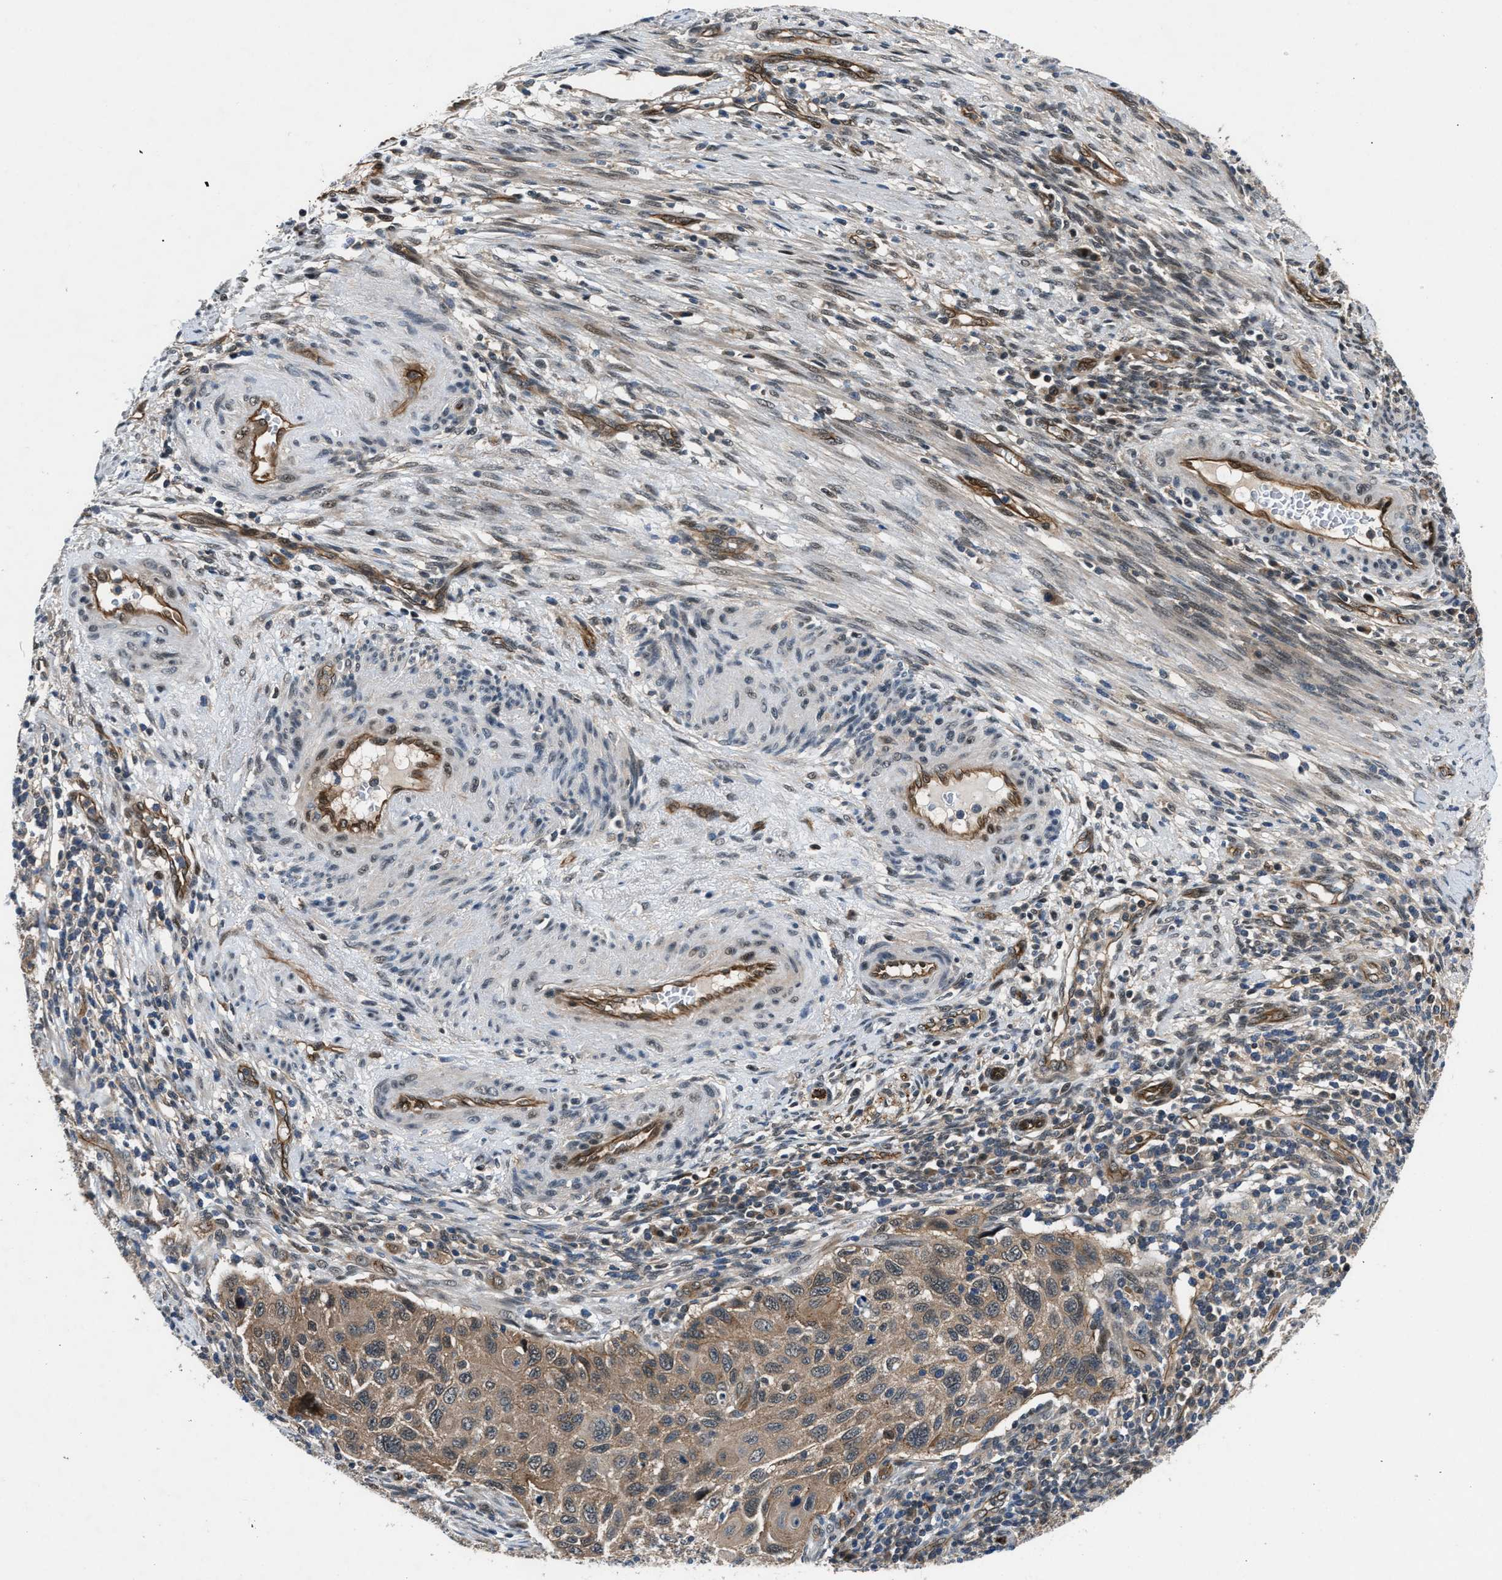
{"staining": {"intensity": "moderate", "quantity": ">75%", "location": "cytoplasmic/membranous"}, "tissue": "cervical cancer", "cell_type": "Tumor cells", "image_type": "cancer", "snomed": [{"axis": "morphology", "description": "Squamous cell carcinoma, NOS"}, {"axis": "topography", "description": "Cervix"}], "caption": "Squamous cell carcinoma (cervical) tissue displays moderate cytoplasmic/membranous staining in about >75% of tumor cells (DAB (3,3'-diaminobenzidine) IHC, brown staining for protein, blue staining for nuclei).", "gene": "COPS2", "patient": {"sex": "female", "age": 70}}